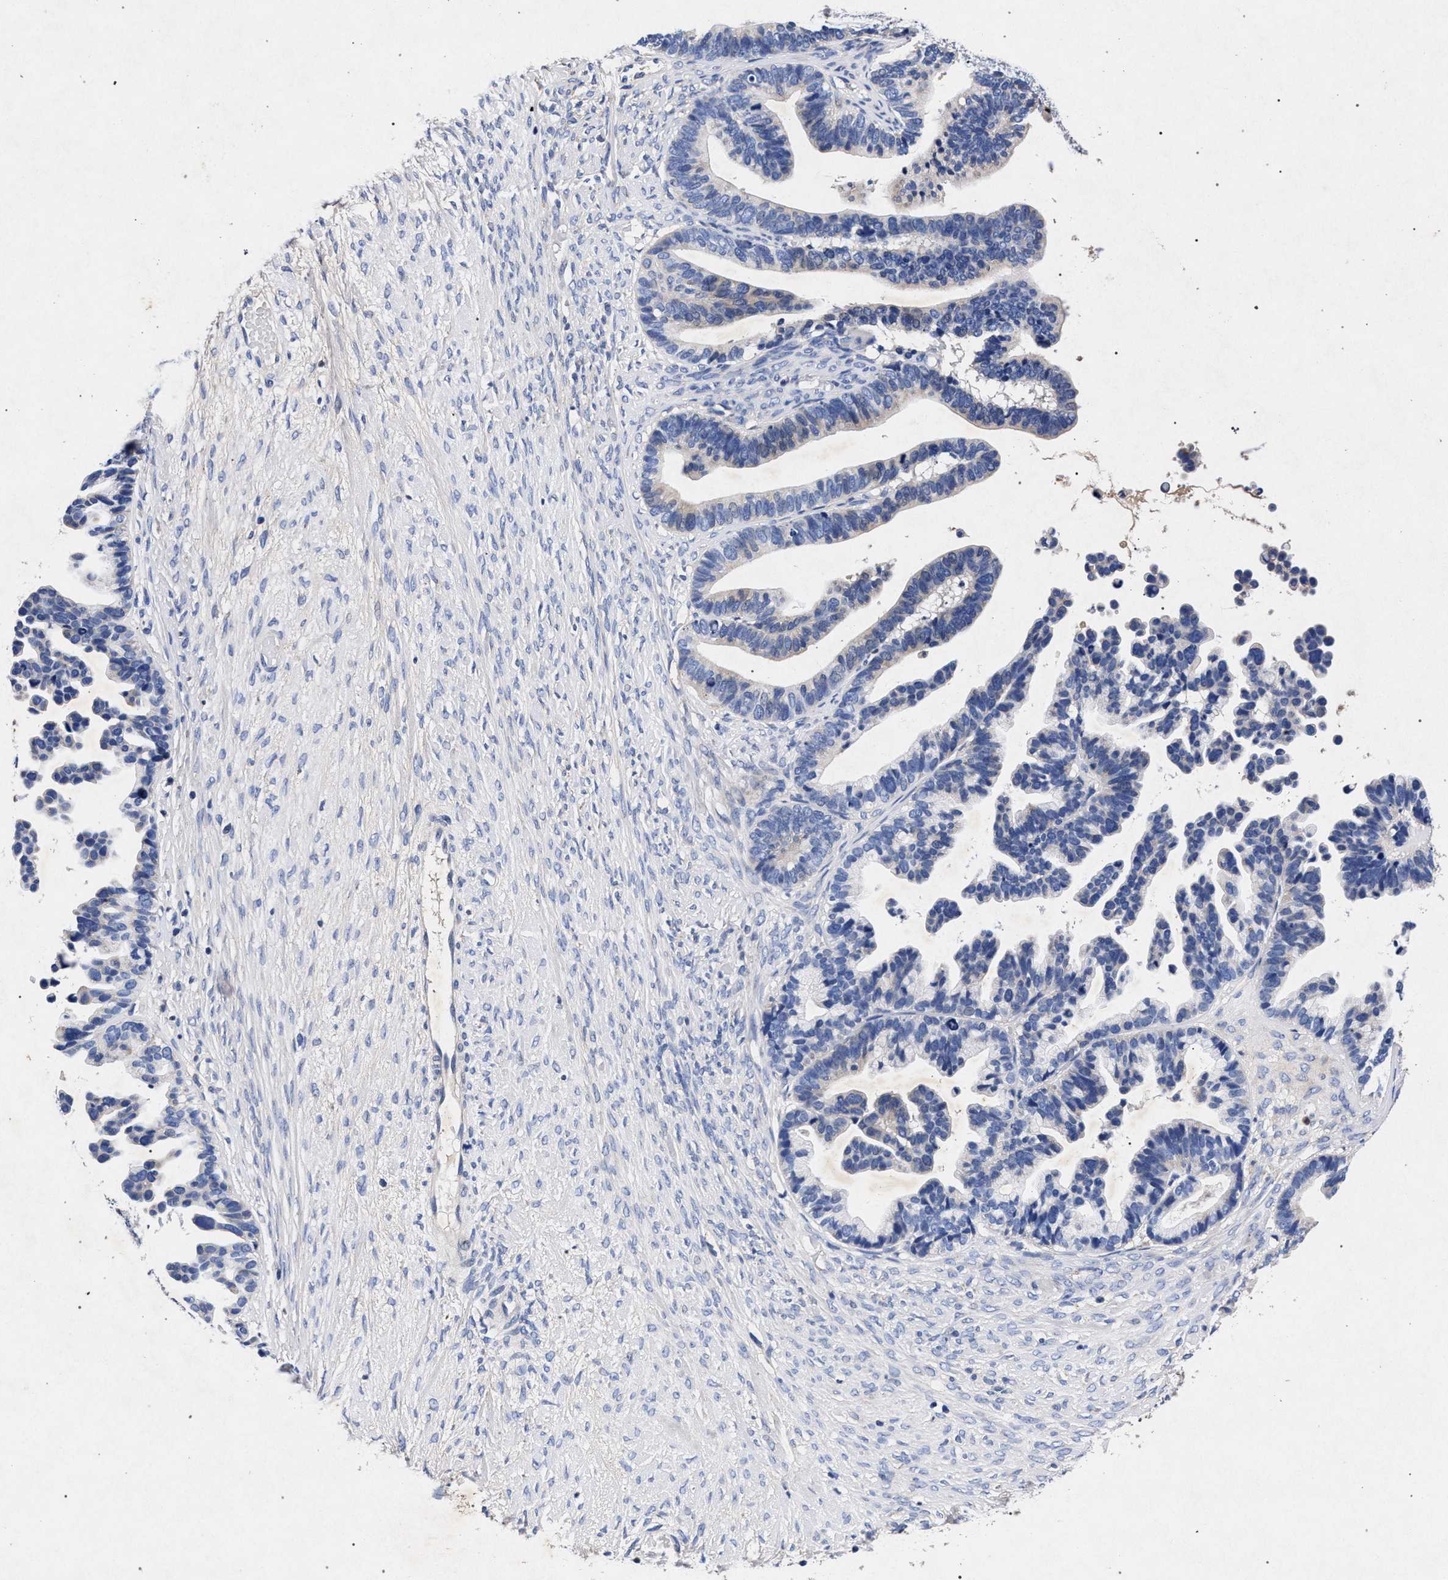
{"staining": {"intensity": "negative", "quantity": "none", "location": "none"}, "tissue": "ovarian cancer", "cell_type": "Tumor cells", "image_type": "cancer", "snomed": [{"axis": "morphology", "description": "Cystadenocarcinoma, serous, NOS"}, {"axis": "topography", "description": "Ovary"}], "caption": "Immunohistochemical staining of human ovarian cancer reveals no significant staining in tumor cells. The staining is performed using DAB (3,3'-diaminobenzidine) brown chromogen with nuclei counter-stained in using hematoxylin.", "gene": "HSD17B14", "patient": {"sex": "female", "age": 56}}